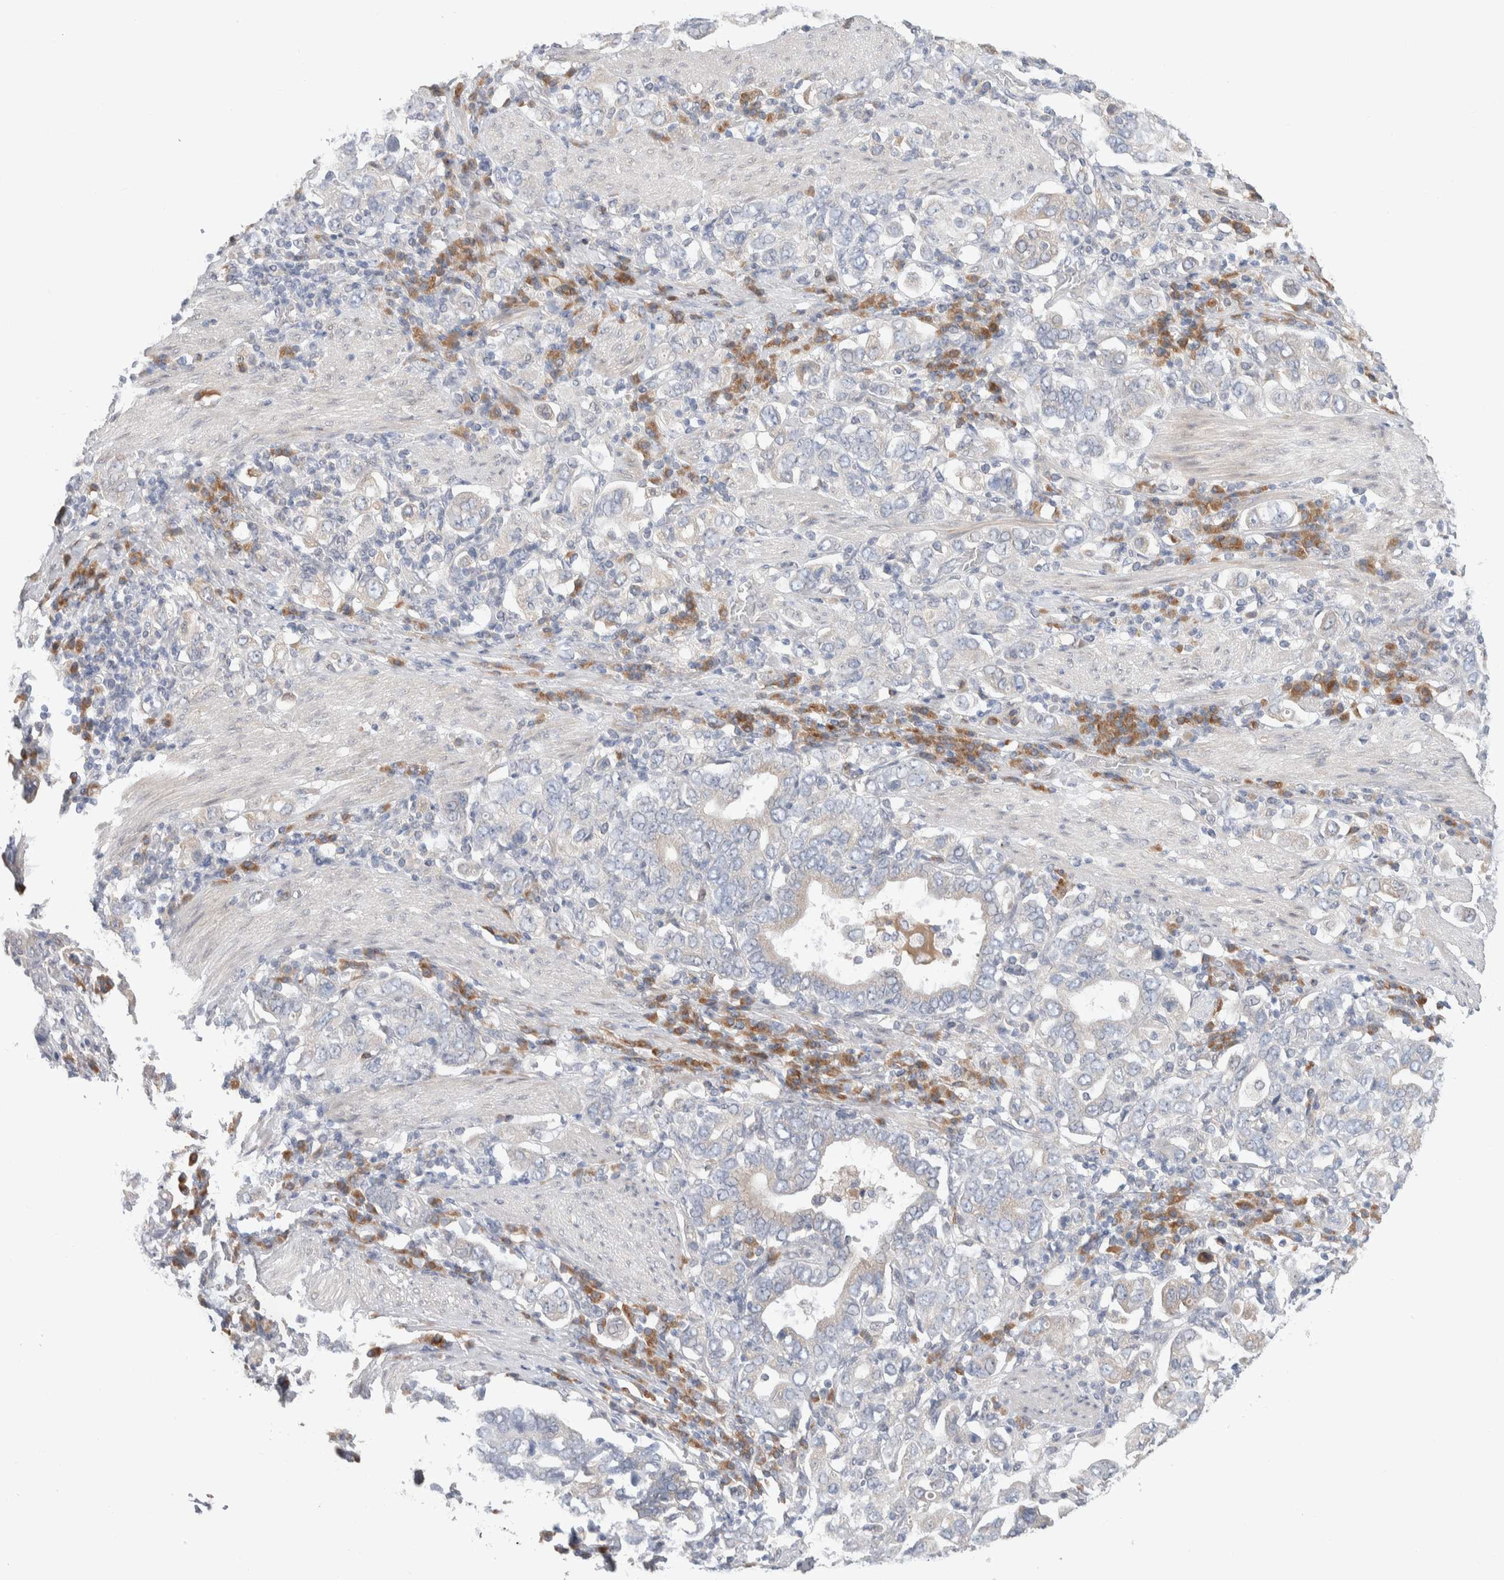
{"staining": {"intensity": "negative", "quantity": "none", "location": "none"}, "tissue": "stomach cancer", "cell_type": "Tumor cells", "image_type": "cancer", "snomed": [{"axis": "morphology", "description": "Adenocarcinoma, NOS"}, {"axis": "topography", "description": "Stomach, upper"}], "caption": "IHC micrograph of stomach cancer (adenocarcinoma) stained for a protein (brown), which shows no positivity in tumor cells.", "gene": "RUSF1", "patient": {"sex": "male", "age": 62}}